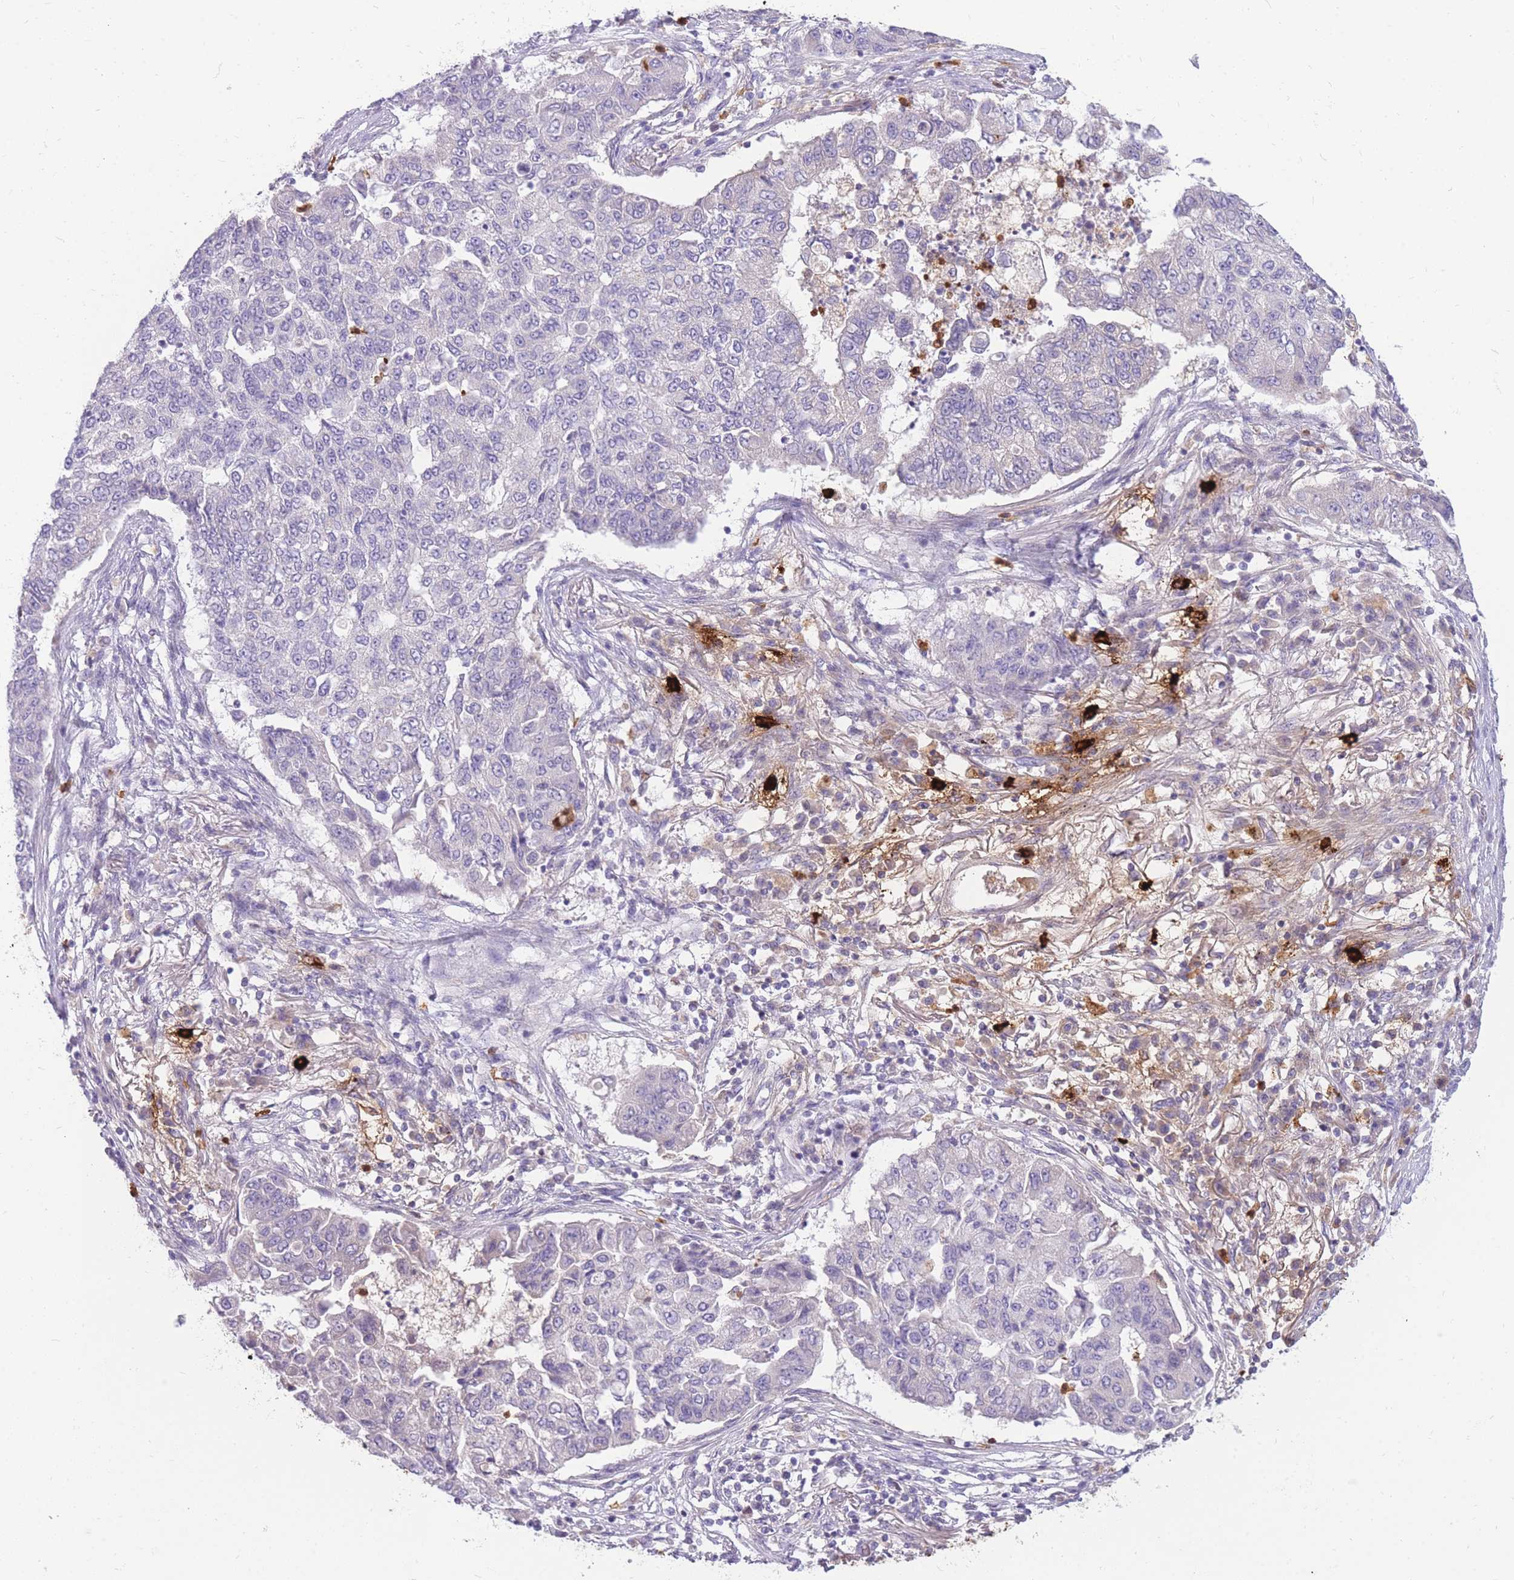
{"staining": {"intensity": "negative", "quantity": "none", "location": "none"}, "tissue": "lung cancer", "cell_type": "Tumor cells", "image_type": "cancer", "snomed": [{"axis": "morphology", "description": "Squamous cell carcinoma, NOS"}, {"axis": "topography", "description": "Lung"}], "caption": "DAB immunohistochemical staining of human lung cancer displays no significant staining in tumor cells. (DAB (3,3'-diaminobenzidine) immunohistochemistry visualized using brightfield microscopy, high magnification).", "gene": "TPSAB1", "patient": {"sex": "male", "age": 74}}